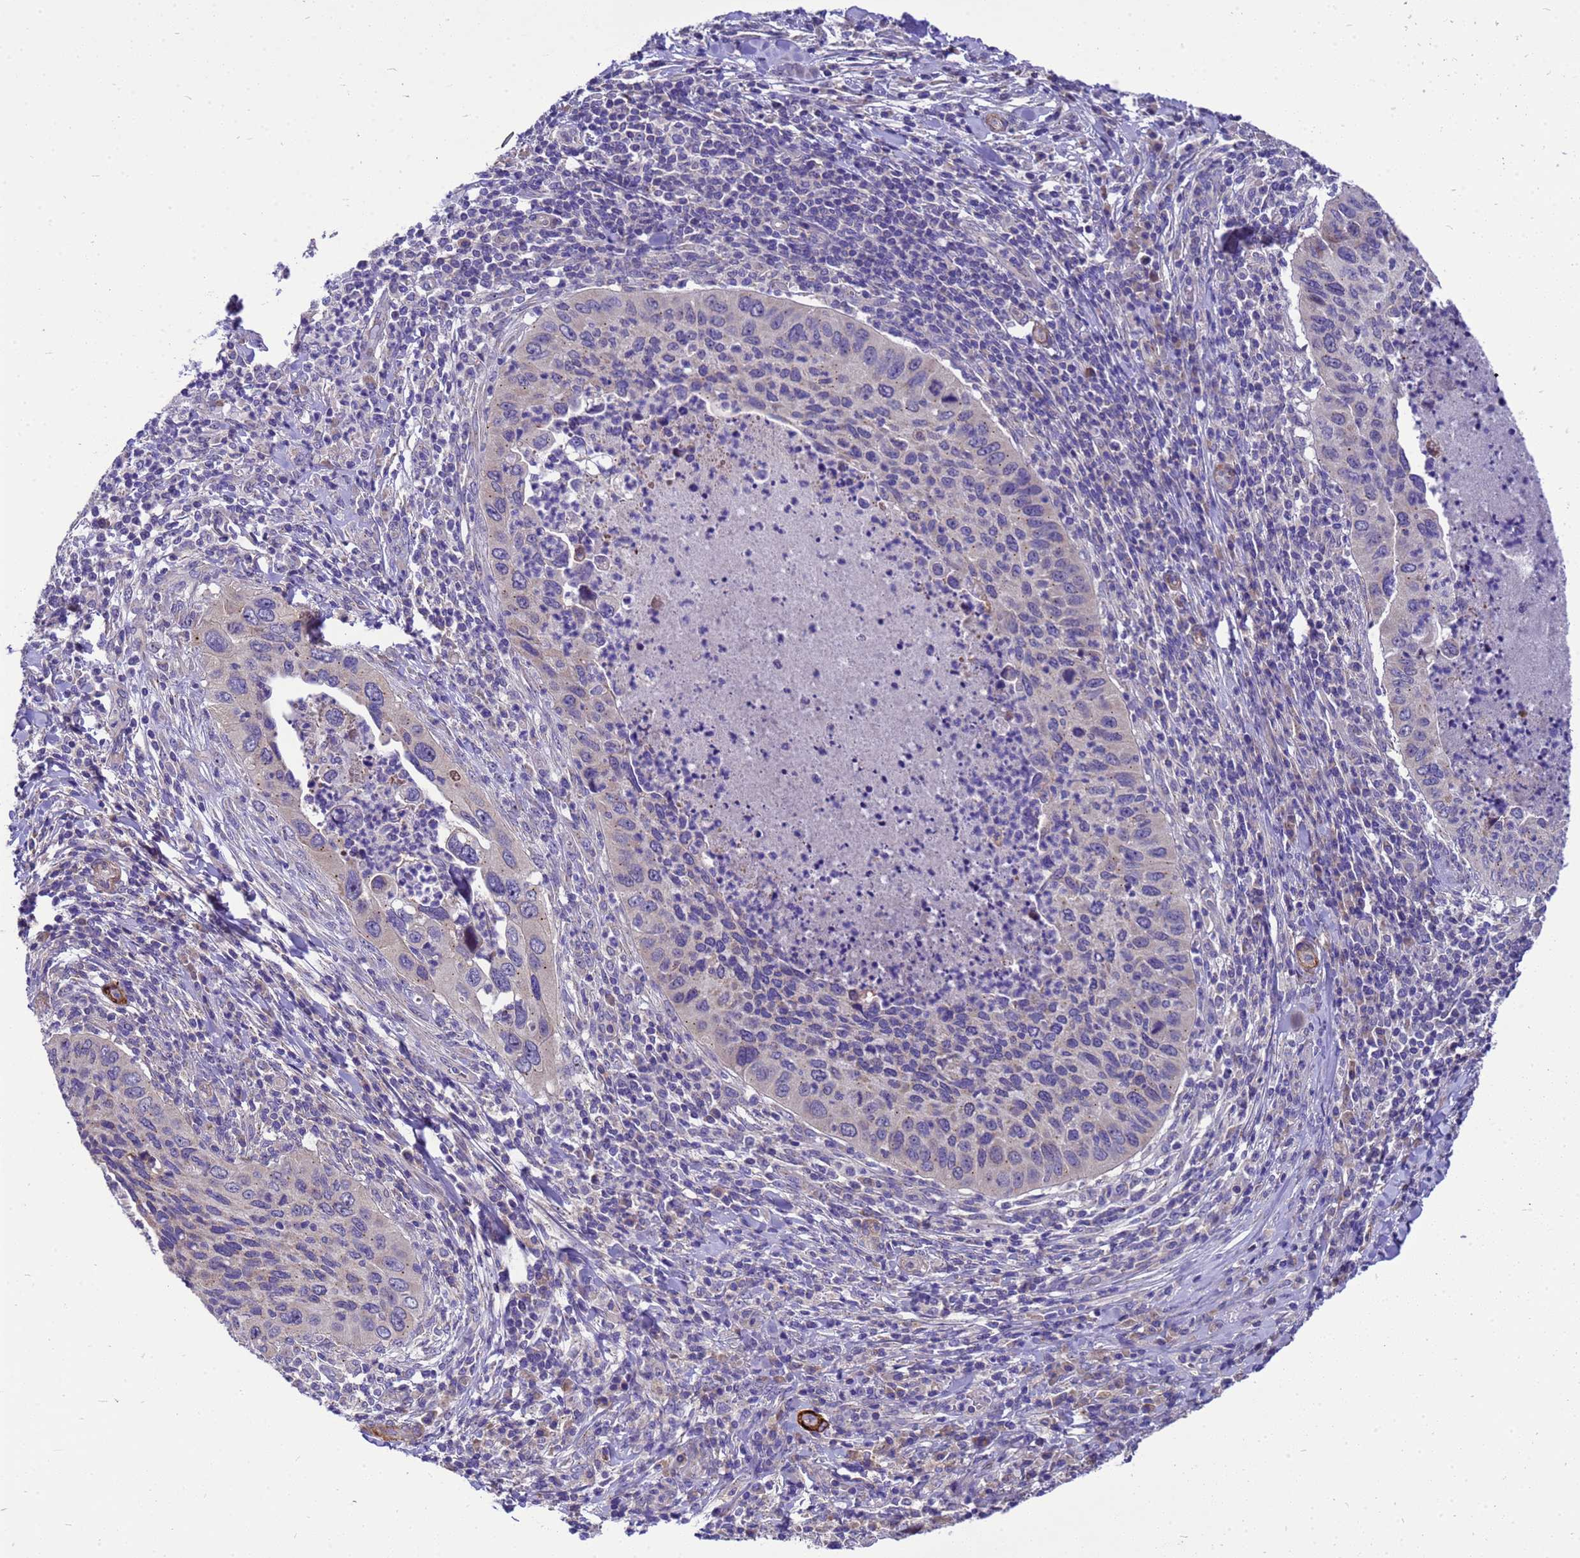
{"staining": {"intensity": "negative", "quantity": "none", "location": "none"}, "tissue": "cervical cancer", "cell_type": "Tumor cells", "image_type": "cancer", "snomed": [{"axis": "morphology", "description": "Squamous cell carcinoma, NOS"}, {"axis": "topography", "description": "Cervix"}], "caption": "An image of cervical cancer stained for a protein demonstrates no brown staining in tumor cells.", "gene": "POP7", "patient": {"sex": "female", "age": 38}}